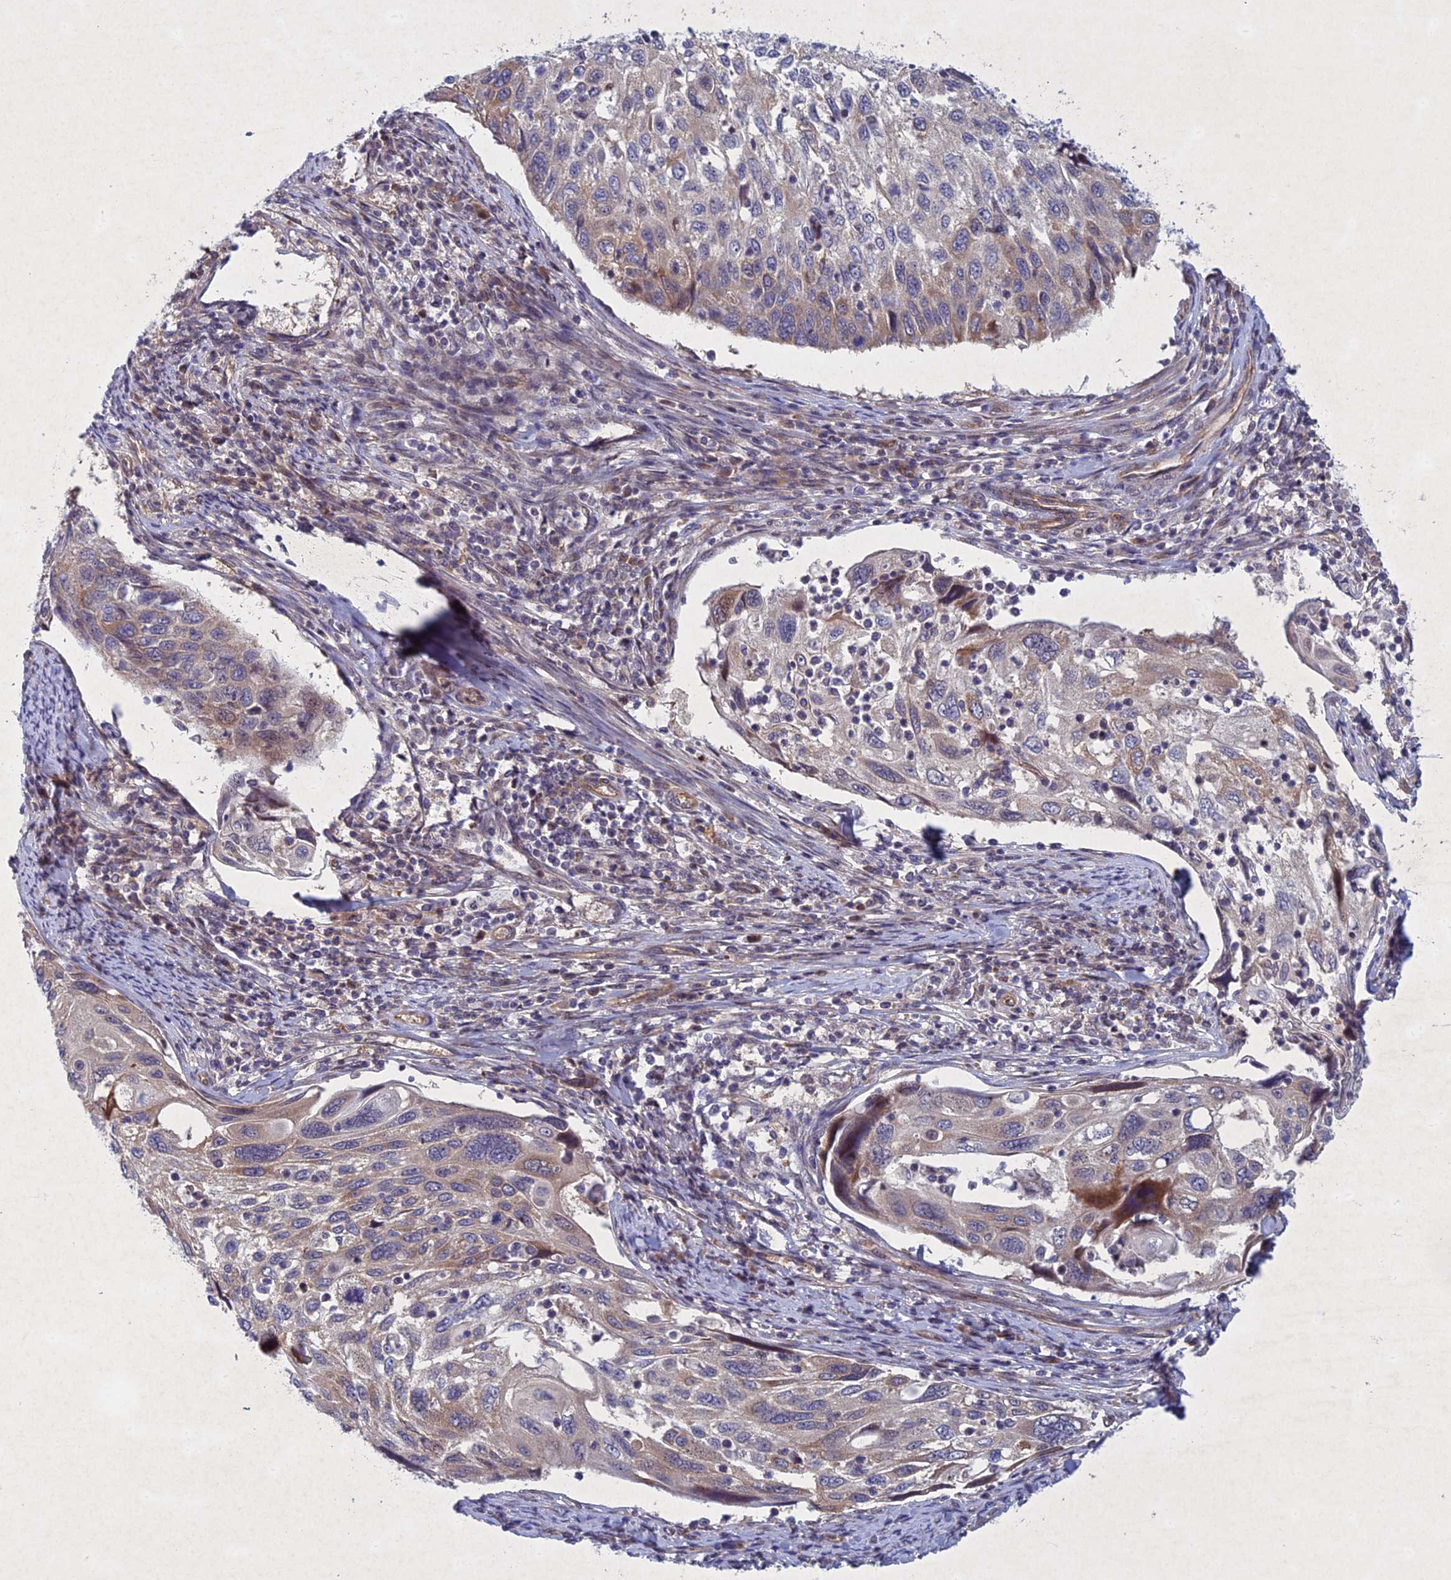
{"staining": {"intensity": "weak", "quantity": "<25%", "location": "cytoplasmic/membranous"}, "tissue": "cervical cancer", "cell_type": "Tumor cells", "image_type": "cancer", "snomed": [{"axis": "morphology", "description": "Squamous cell carcinoma, NOS"}, {"axis": "topography", "description": "Cervix"}], "caption": "Human cervical squamous cell carcinoma stained for a protein using immunohistochemistry (IHC) reveals no staining in tumor cells.", "gene": "PTHLH", "patient": {"sex": "female", "age": 70}}